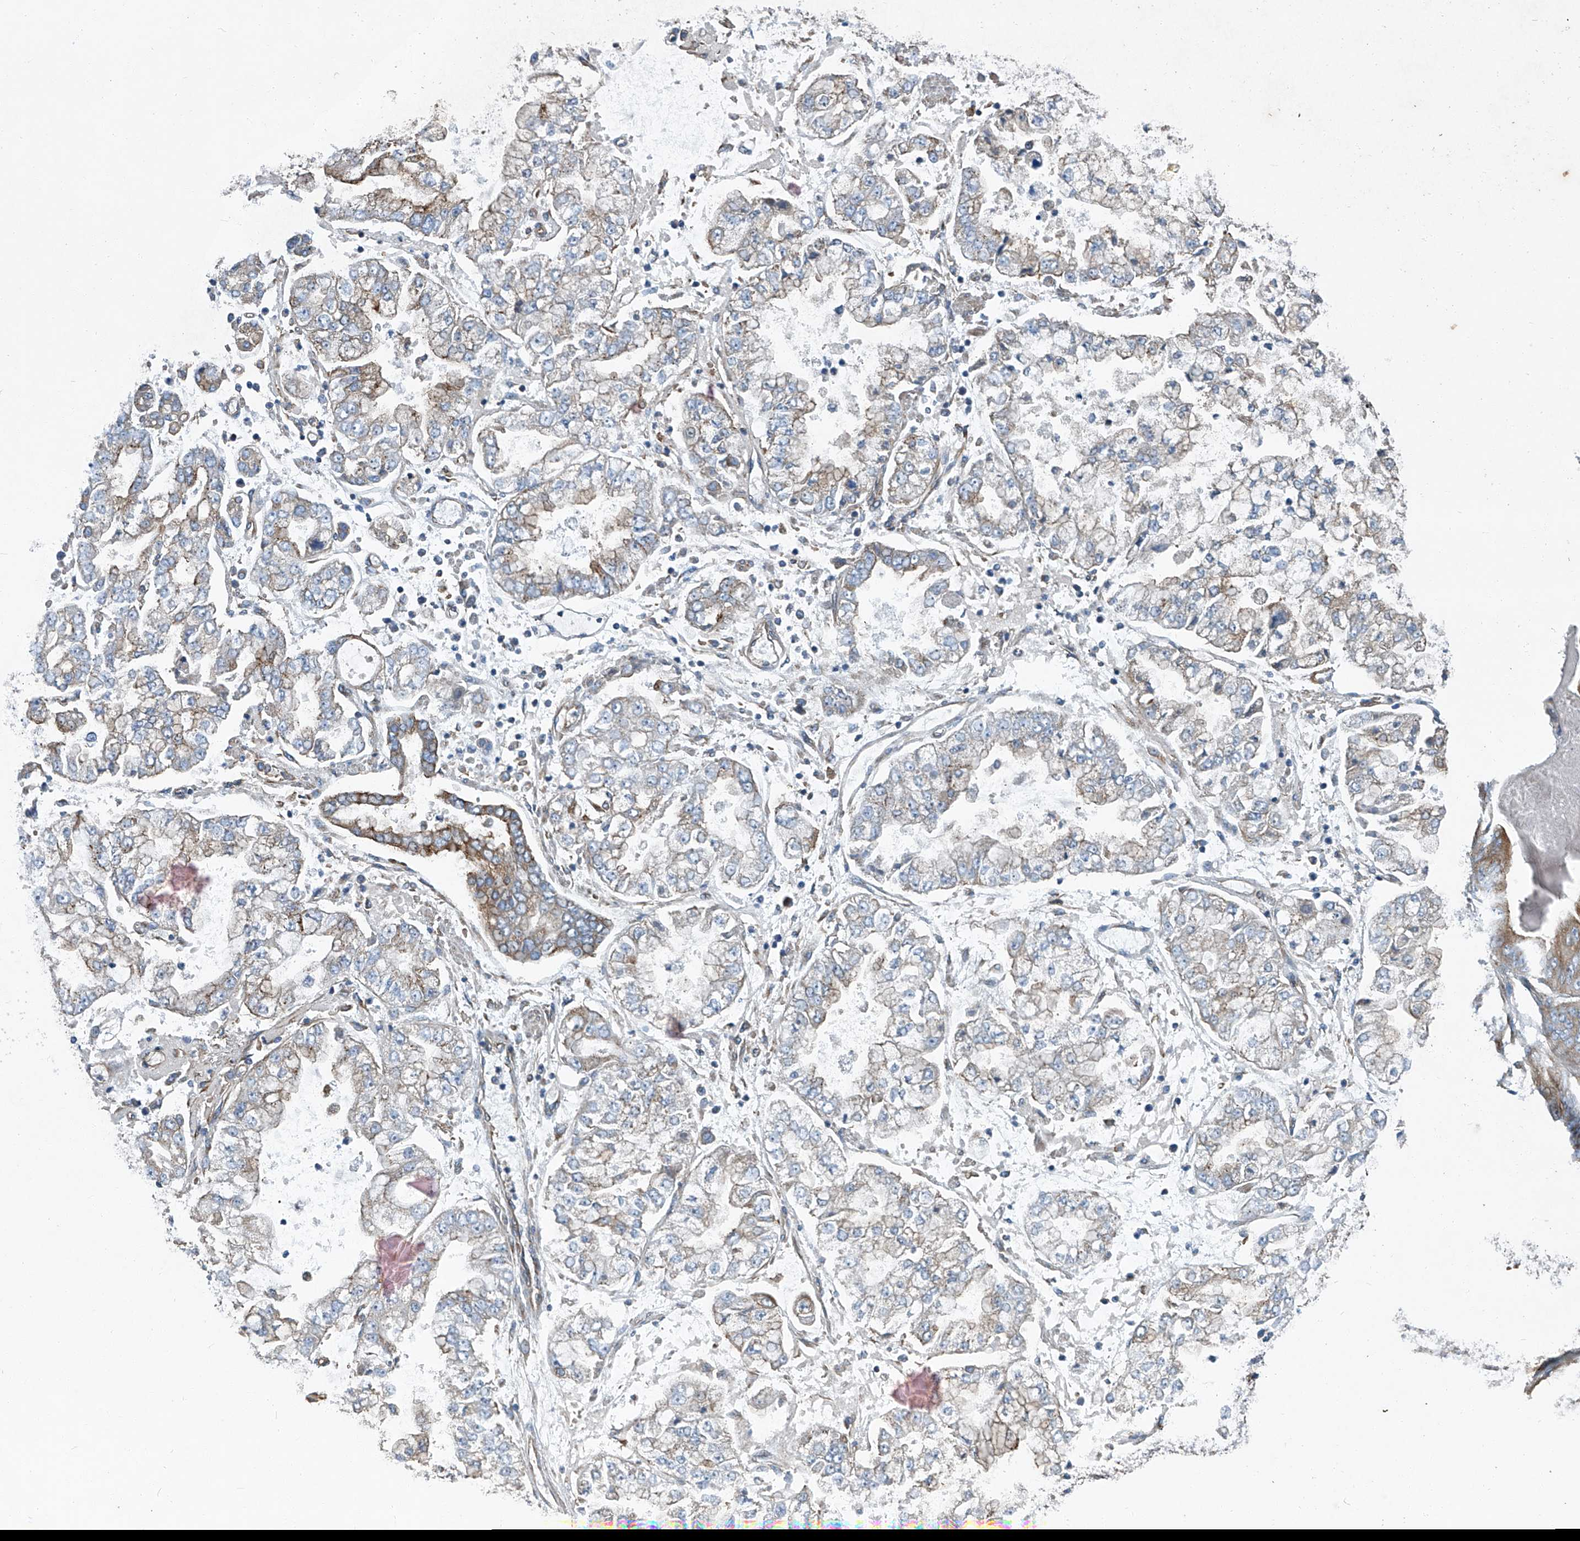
{"staining": {"intensity": "weak", "quantity": "<25%", "location": "cytoplasmic/membranous"}, "tissue": "stomach cancer", "cell_type": "Tumor cells", "image_type": "cancer", "snomed": [{"axis": "morphology", "description": "Adenocarcinoma, NOS"}, {"axis": "topography", "description": "Stomach"}], "caption": "DAB immunohistochemical staining of stomach cancer displays no significant positivity in tumor cells.", "gene": "PIGH", "patient": {"sex": "male", "age": 76}}